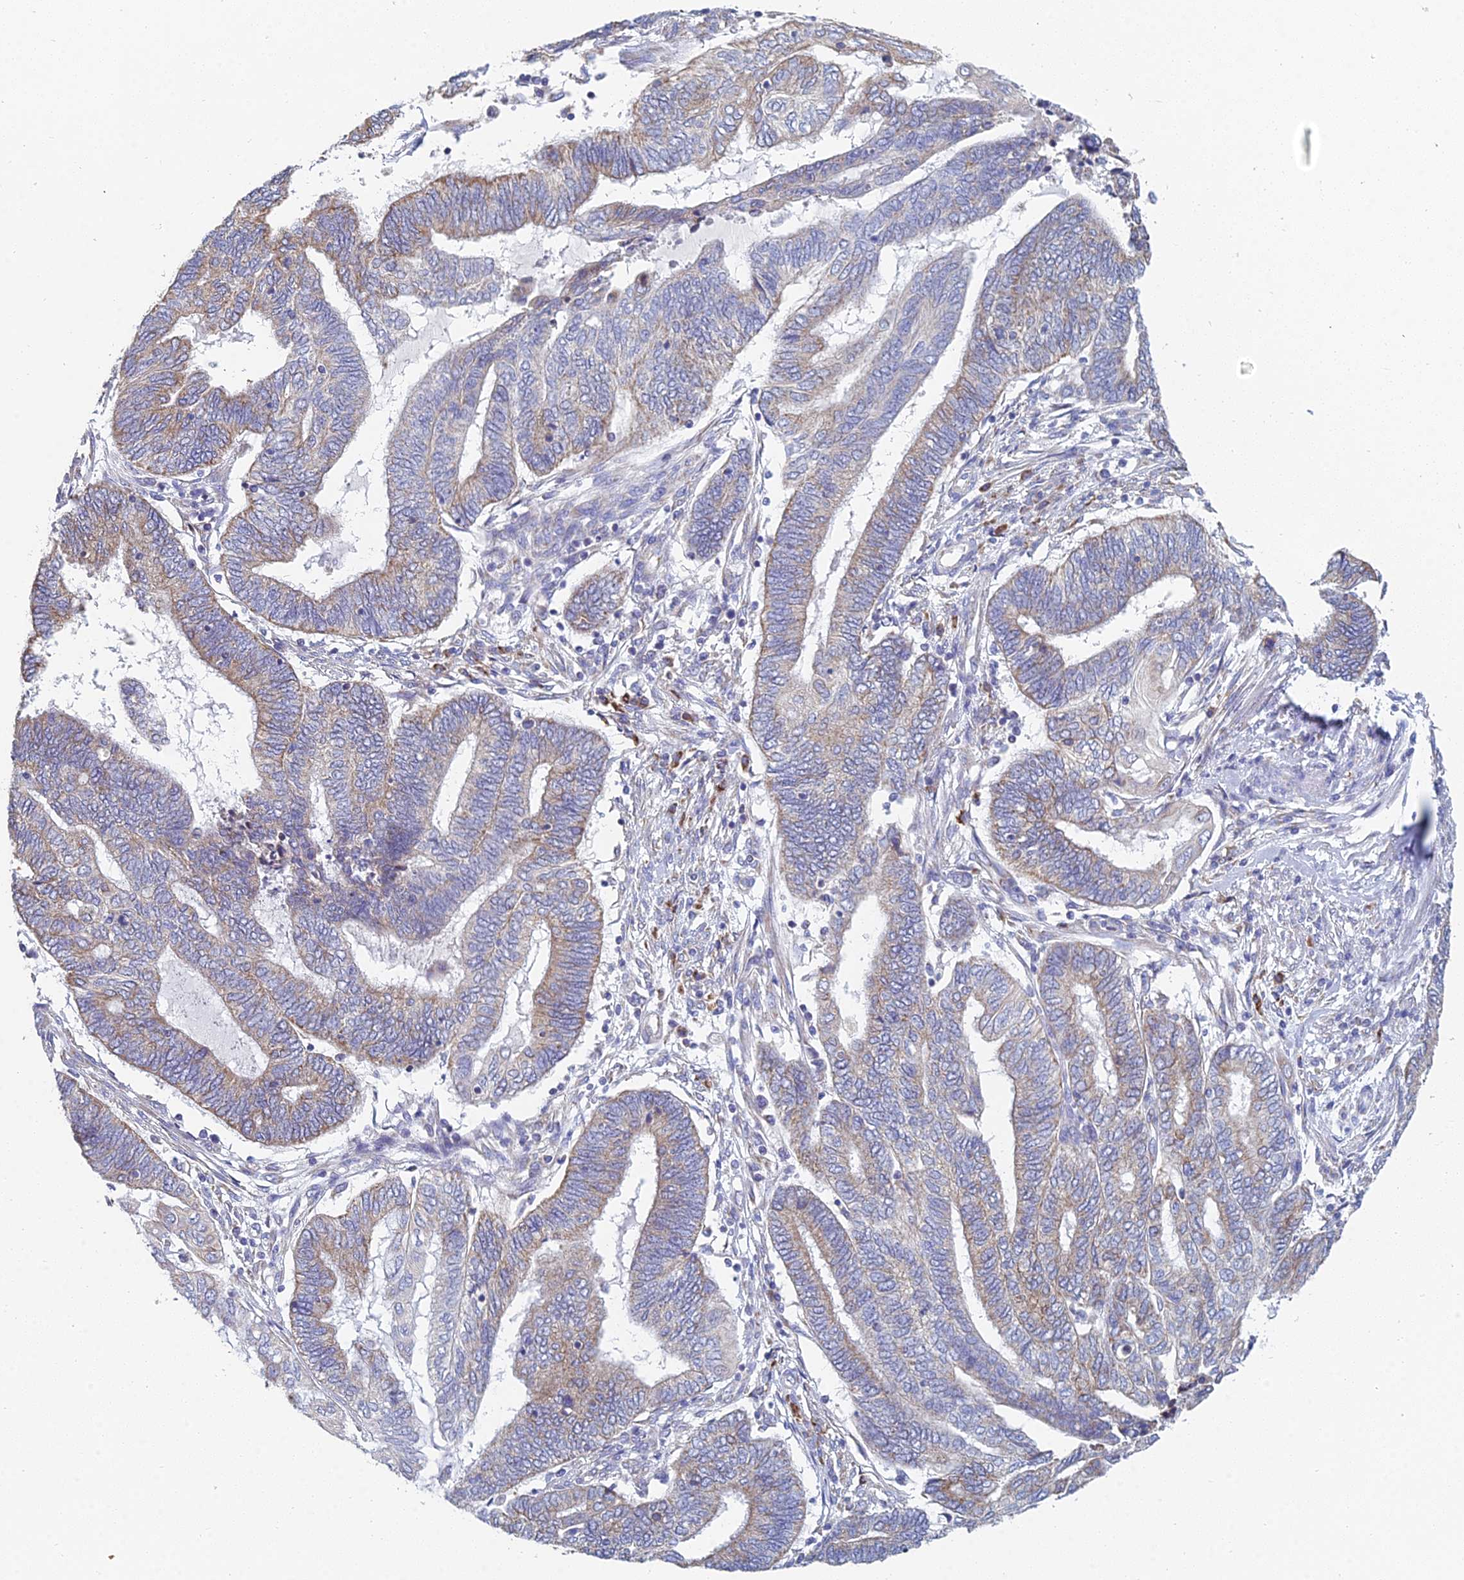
{"staining": {"intensity": "weak", "quantity": "25%-75%", "location": "cytoplasmic/membranous"}, "tissue": "endometrial cancer", "cell_type": "Tumor cells", "image_type": "cancer", "snomed": [{"axis": "morphology", "description": "Adenocarcinoma, NOS"}, {"axis": "topography", "description": "Uterus"}, {"axis": "topography", "description": "Endometrium"}], "caption": "Brown immunohistochemical staining in endometrial adenocarcinoma demonstrates weak cytoplasmic/membranous staining in about 25%-75% of tumor cells. (Brightfield microscopy of DAB IHC at high magnification).", "gene": "CRACR2B", "patient": {"sex": "female", "age": 70}}